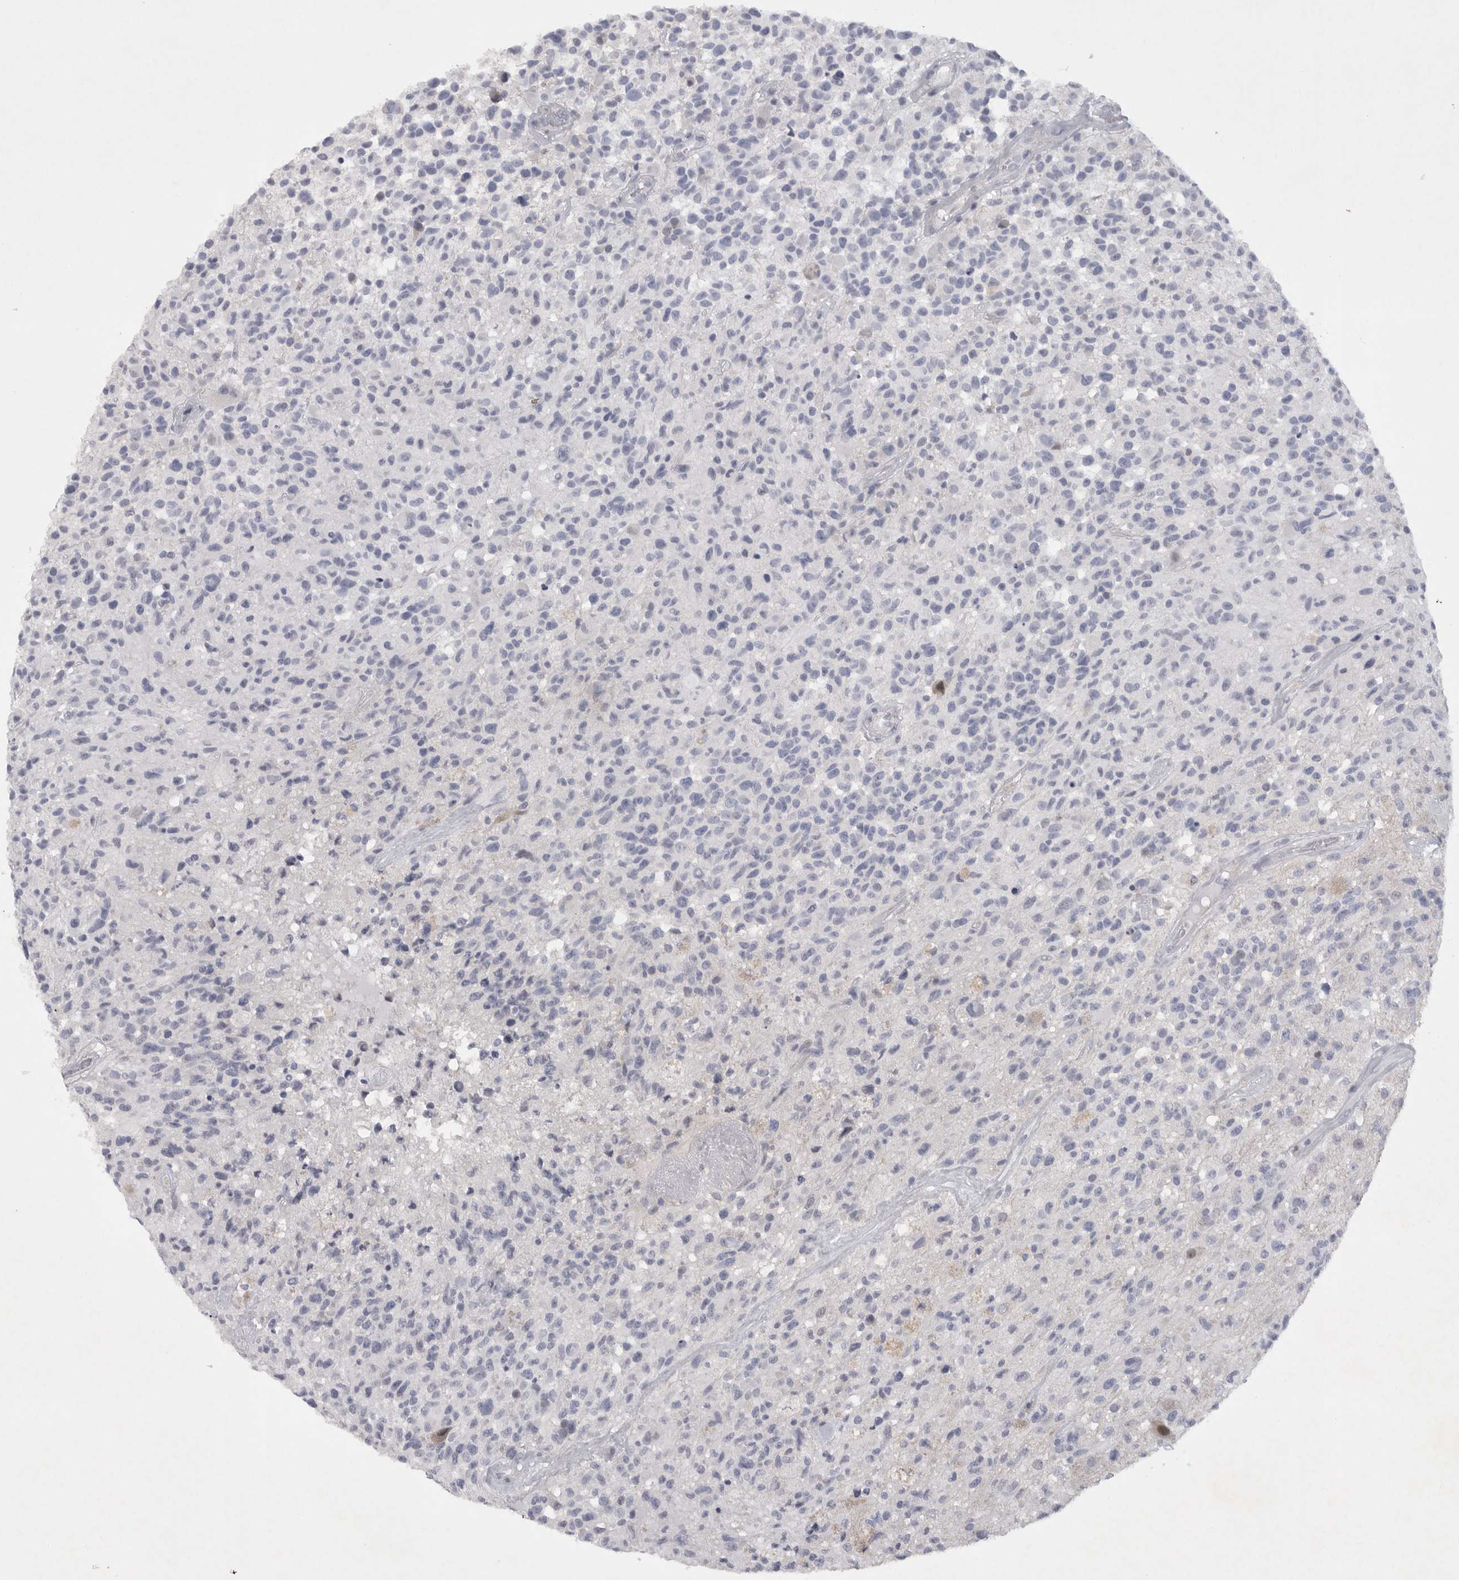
{"staining": {"intensity": "negative", "quantity": "none", "location": "none"}, "tissue": "glioma", "cell_type": "Tumor cells", "image_type": "cancer", "snomed": [{"axis": "morphology", "description": "Glioma, malignant, High grade"}, {"axis": "morphology", "description": "Glioblastoma, NOS"}, {"axis": "topography", "description": "Brain"}], "caption": "This is a micrograph of immunohistochemistry staining of glioma, which shows no positivity in tumor cells.", "gene": "TNR", "patient": {"sex": "male", "age": 60}}